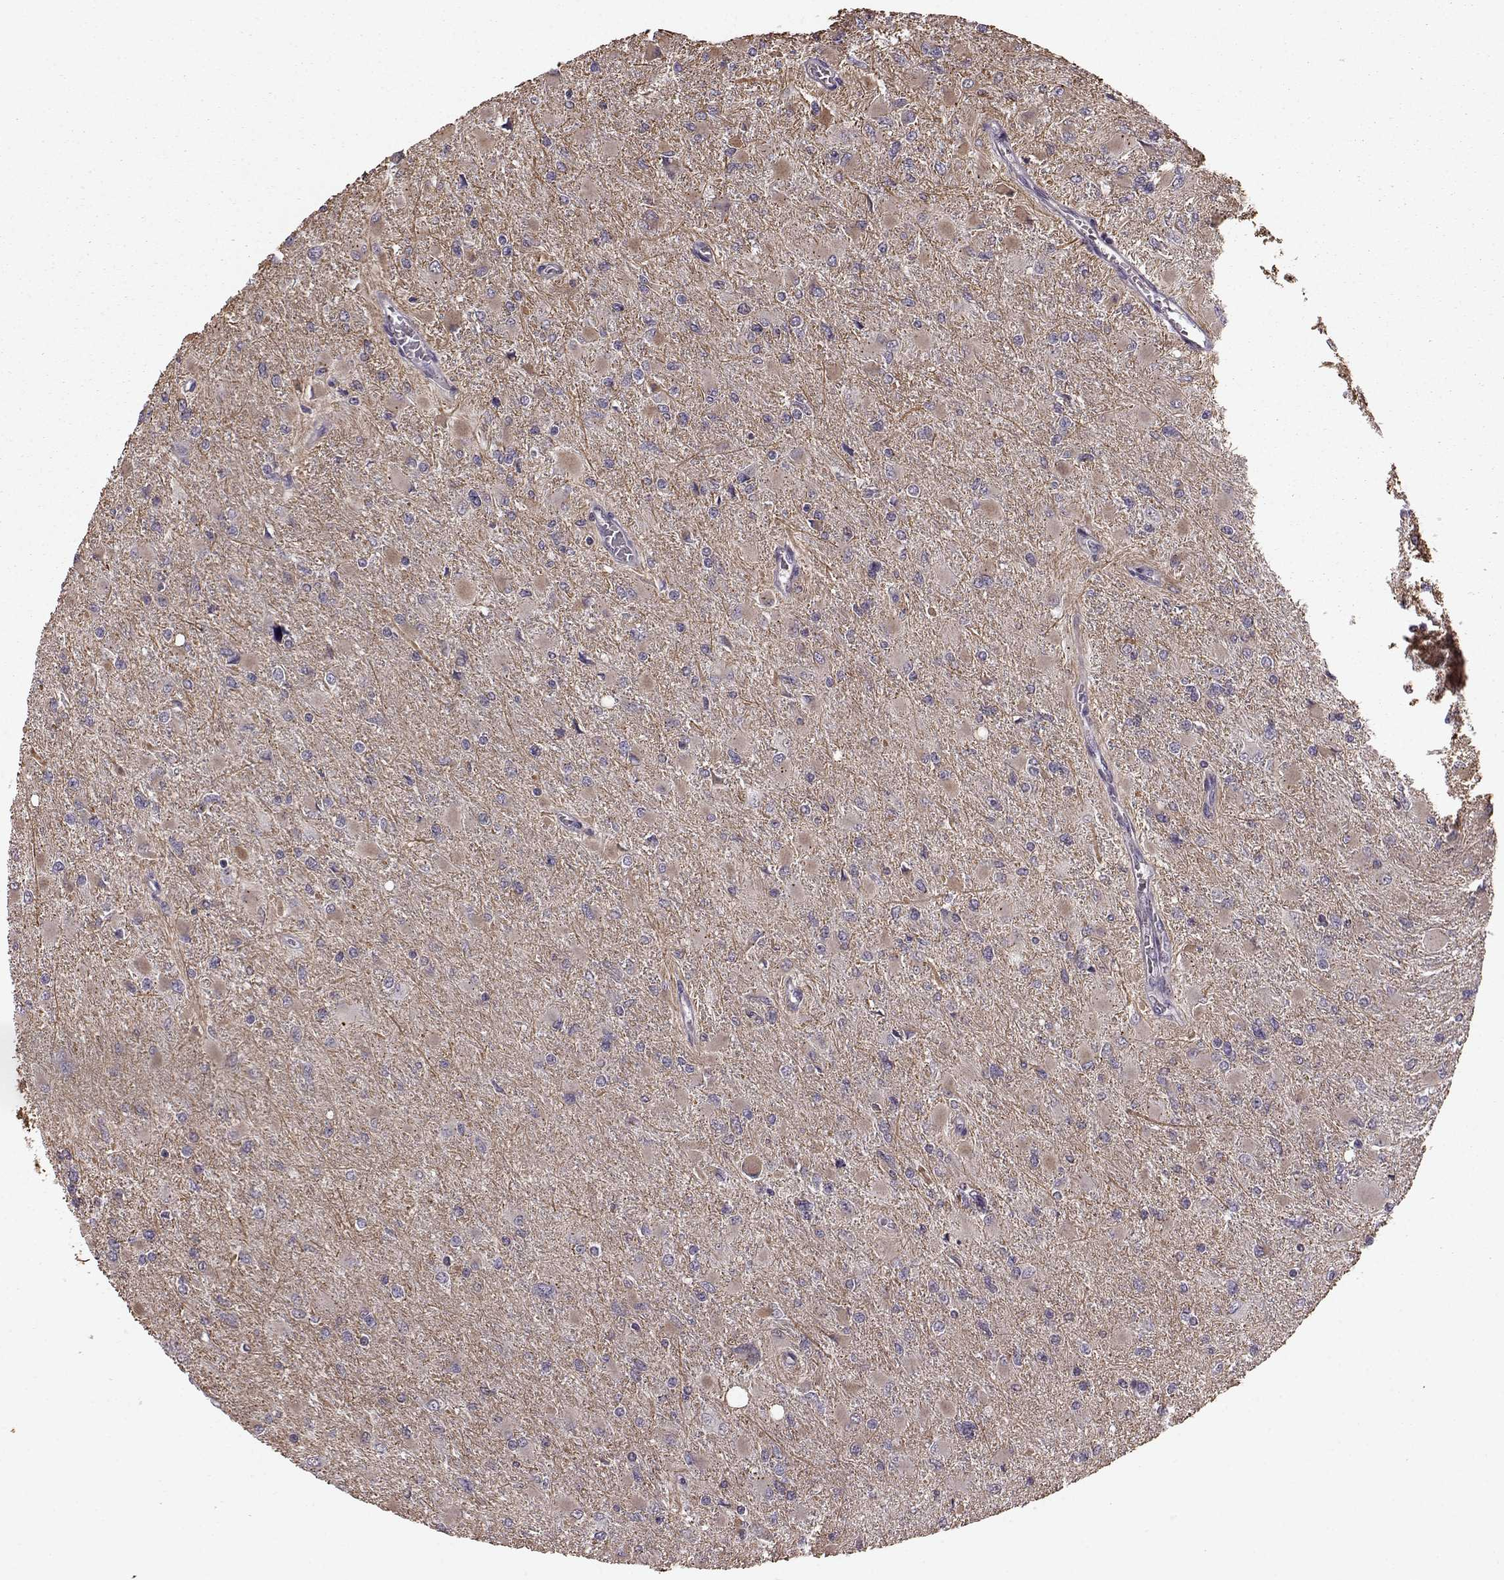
{"staining": {"intensity": "weak", "quantity": "<25%", "location": "cytoplasmic/membranous"}, "tissue": "glioma", "cell_type": "Tumor cells", "image_type": "cancer", "snomed": [{"axis": "morphology", "description": "Glioma, malignant, High grade"}, {"axis": "topography", "description": "Cerebral cortex"}], "caption": "Tumor cells show no significant positivity in glioma.", "gene": "NTF3", "patient": {"sex": "female", "age": 36}}